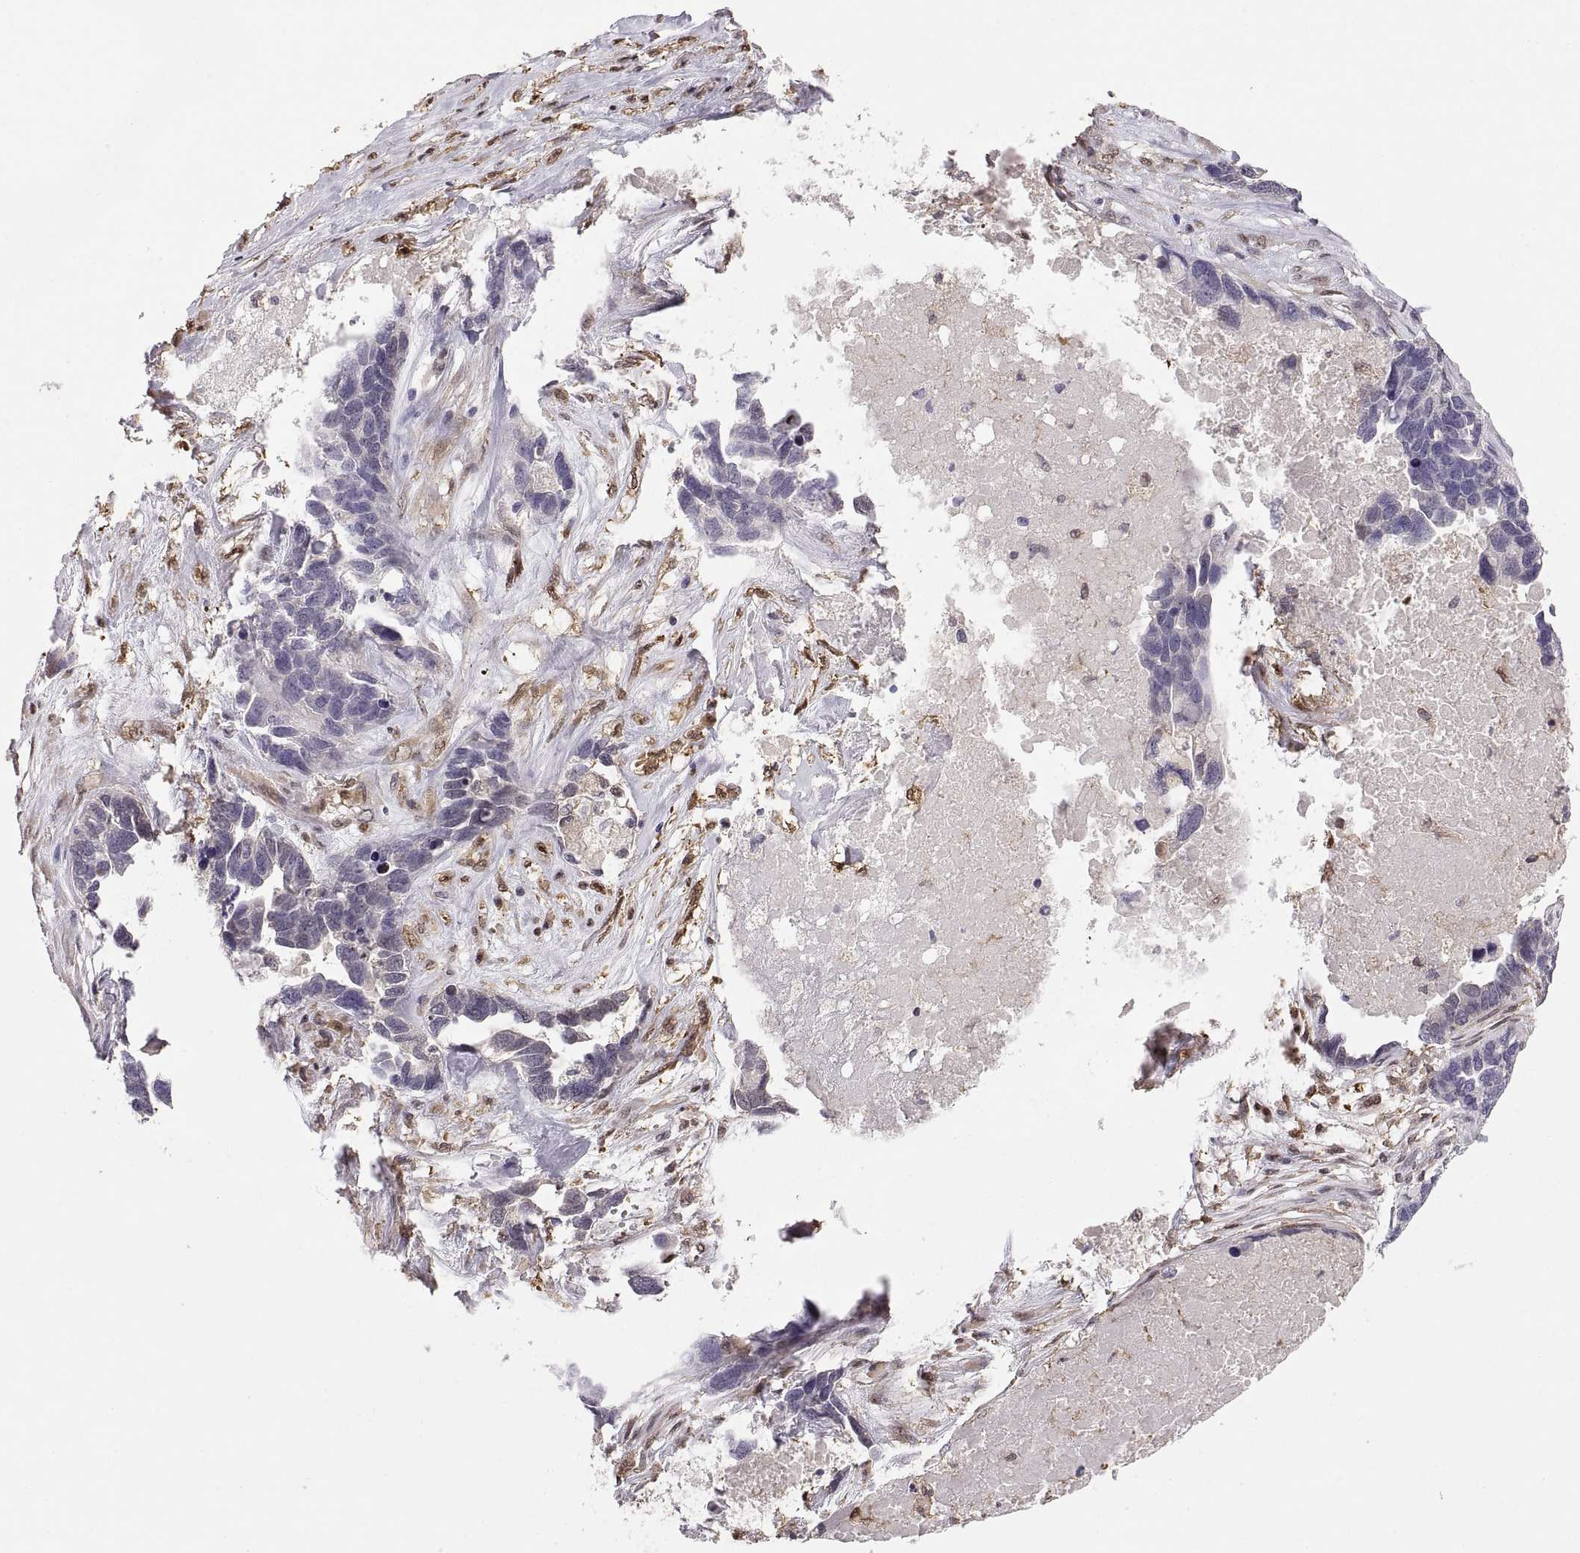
{"staining": {"intensity": "negative", "quantity": "none", "location": "none"}, "tissue": "ovarian cancer", "cell_type": "Tumor cells", "image_type": "cancer", "snomed": [{"axis": "morphology", "description": "Cystadenocarcinoma, serous, NOS"}, {"axis": "topography", "description": "Ovary"}], "caption": "Immunohistochemistry photomicrograph of ovarian cancer stained for a protein (brown), which demonstrates no staining in tumor cells.", "gene": "FGF9", "patient": {"sex": "female", "age": 54}}